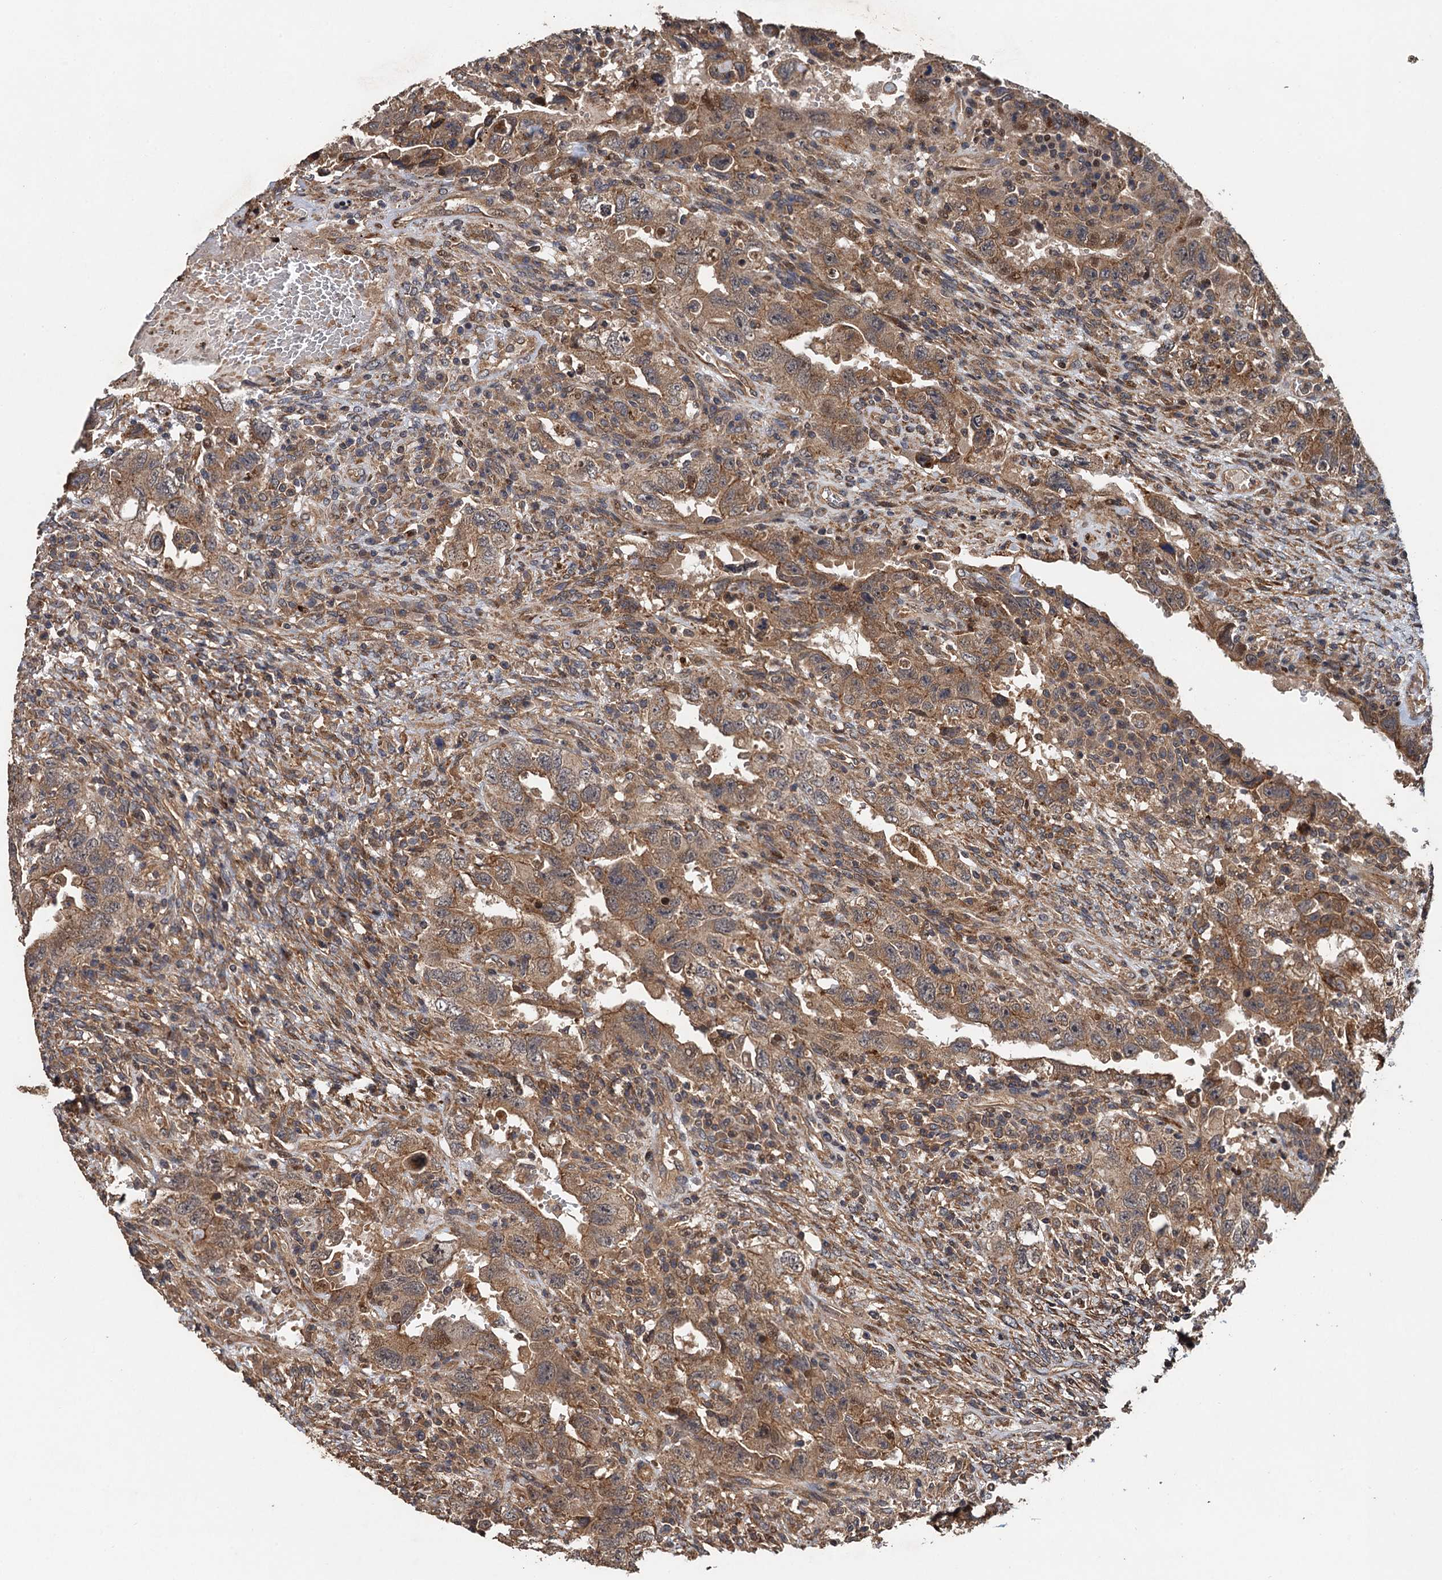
{"staining": {"intensity": "moderate", "quantity": ">75%", "location": "cytoplasmic/membranous,nuclear"}, "tissue": "testis cancer", "cell_type": "Tumor cells", "image_type": "cancer", "snomed": [{"axis": "morphology", "description": "Carcinoma, Embryonal, NOS"}, {"axis": "topography", "description": "Testis"}], "caption": "Immunohistochemical staining of human testis cancer (embryonal carcinoma) displays medium levels of moderate cytoplasmic/membranous and nuclear protein expression in about >75% of tumor cells.", "gene": "TMEM39B", "patient": {"sex": "male", "age": 26}}